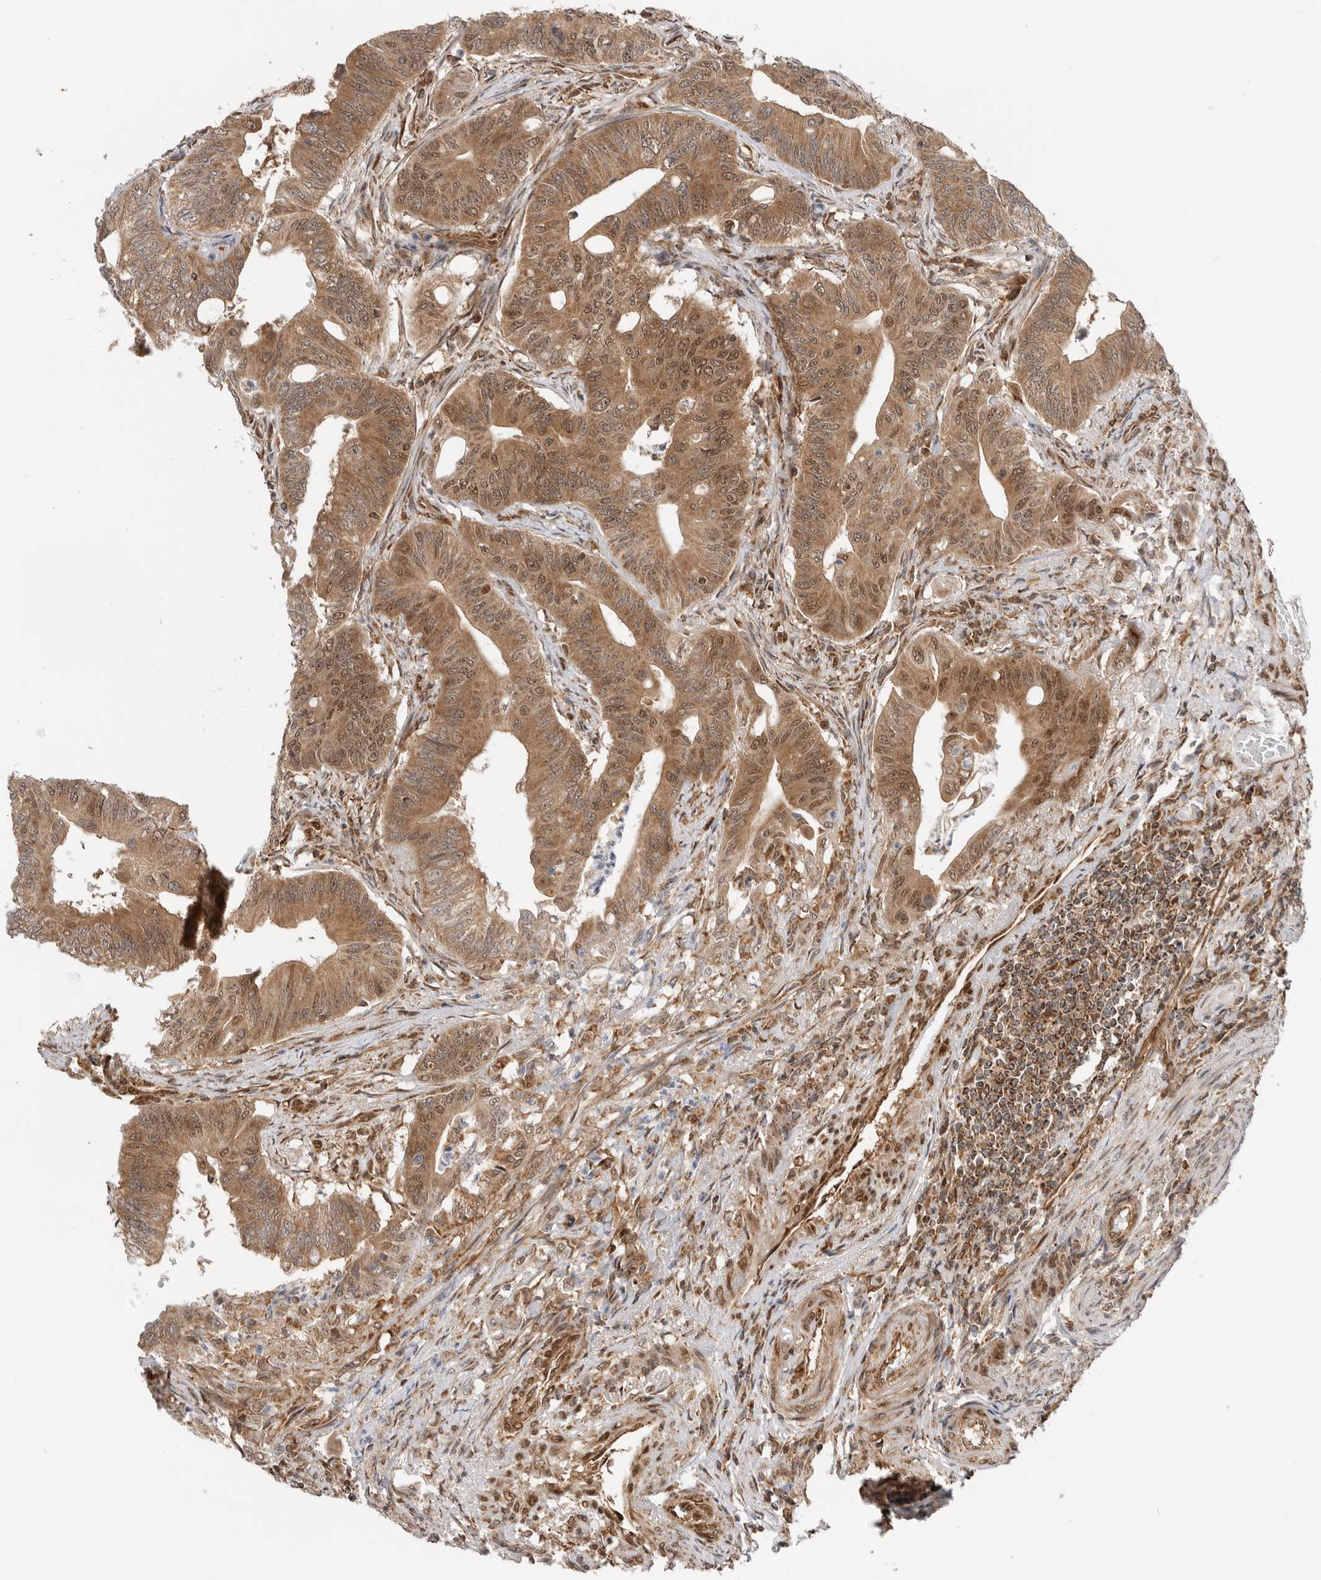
{"staining": {"intensity": "moderate", "quantity": ">75%", "location": "cytoplasmic/membranous,nuclear"}, "tissue": "colorectal cancer", "cell_type": "Tumor cells", "image_type": "cancer", "snomed": [{"axis": "morphology", "description": "Adenoma, NOS"}, {"axis": "morphology", "description": "Adenocarcinoma, NOS"}, {"axis": "topography", "description": "Colon"}], "caption": "IHC micrograph of neoplastic tissue: human colorectal adenocarcinoma stained using immunohistochemistry displays medium levels of moderate protein expression localized specifically in the cytoplasmic/membranous and nuclear of tumor cells, appearing as a cytoplasmic/membranous and nuclear brown color.", "gene": "DCAF8", "patient": {"sex": "male", "age": 79}}